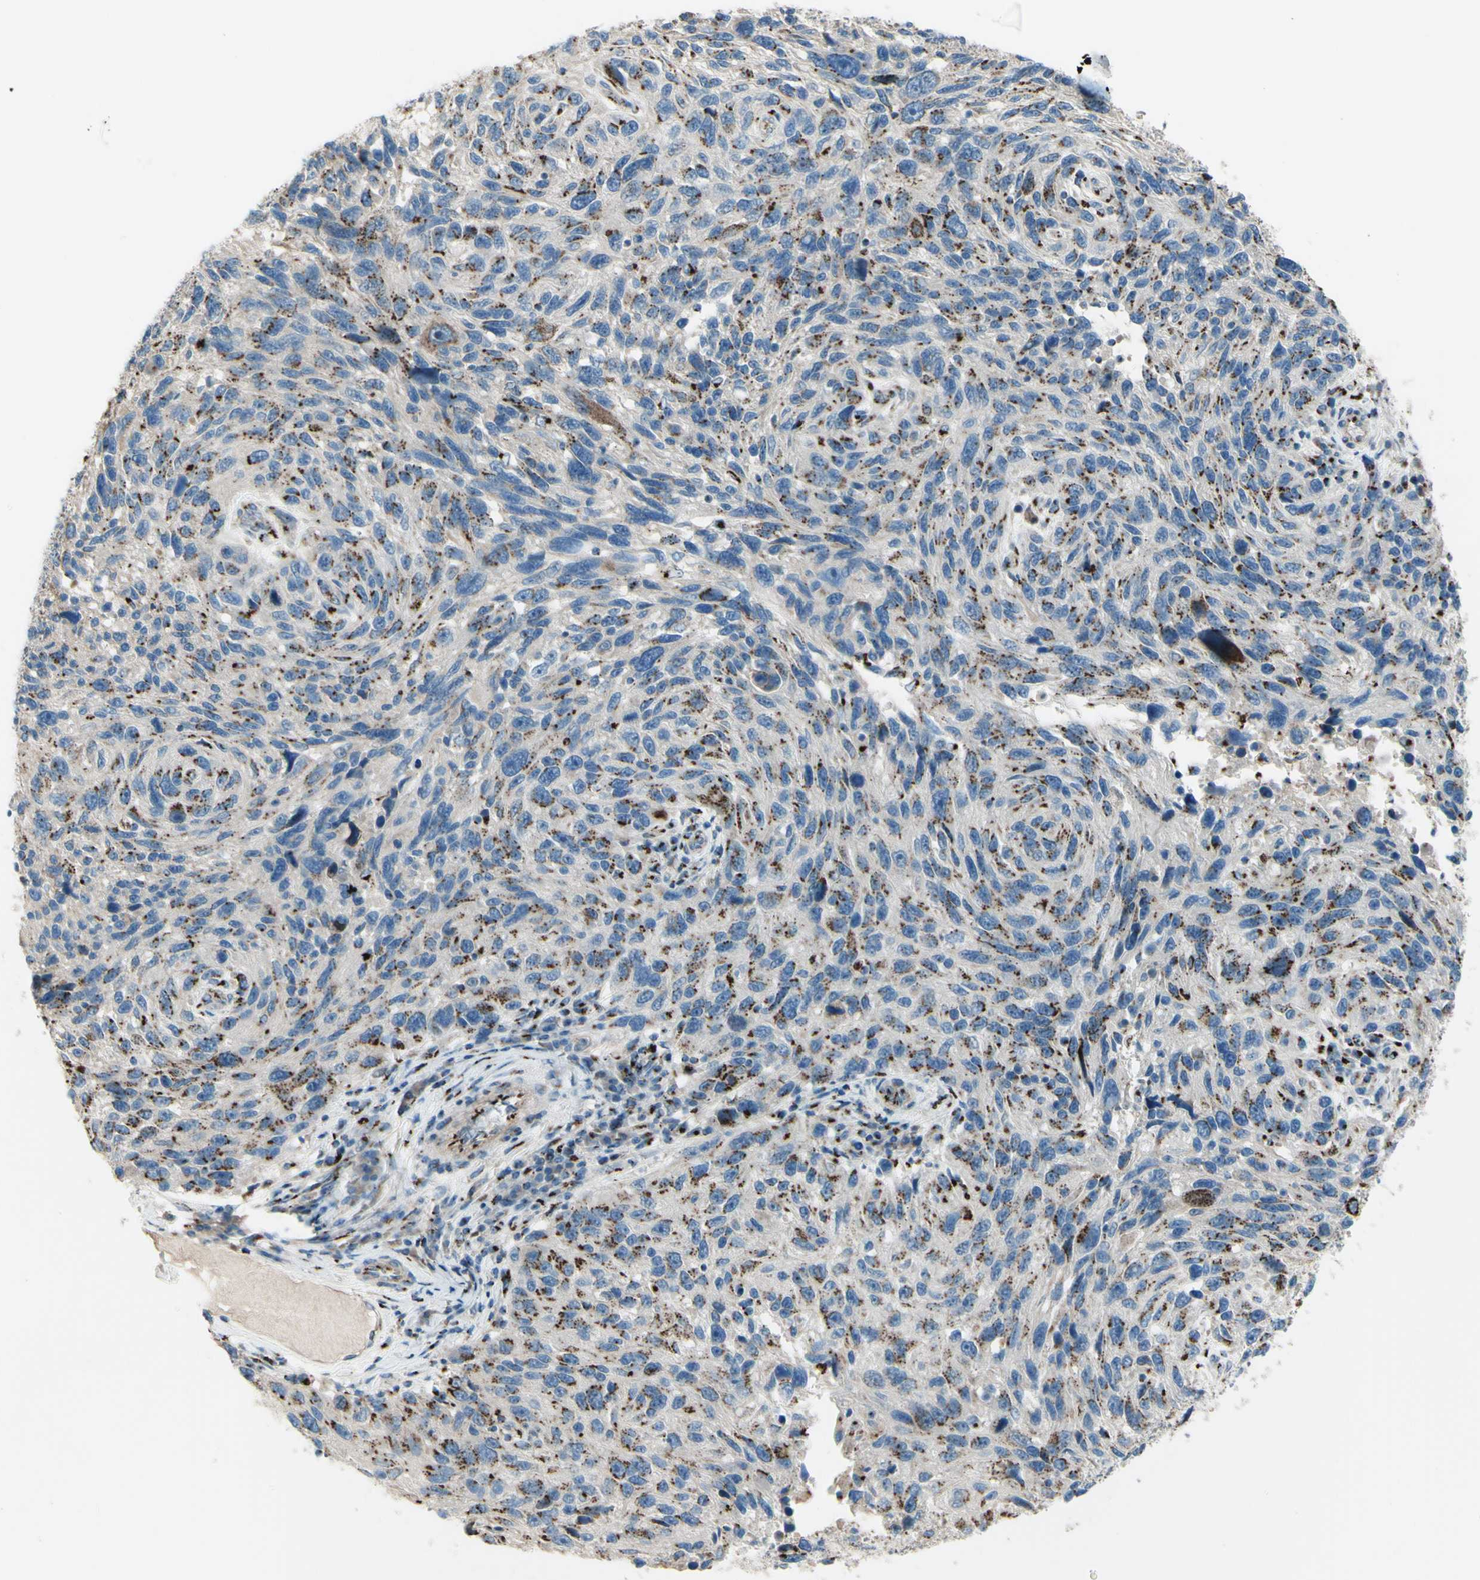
{"staining": {"intensity": "moderate", "quantity": "25%-75%", "location": "cytoplasmic/membranous"}, "tissue": "melanoma", "cell_type": "Tumor cells", "image_type": "cancer", "snomed": [{"axis": "morphology", "description": "Malignant melanoma, NOS"}, {"axis": "topography", "description": "Skin"}], "caption": "This is an image of immunohistochemistry staining of malignant melanoma, which shows moderate expression in the cytoplasmic/membranous of tumor cells.", "gene": "B4GALT1", "patient": {"sex": "male", "age": 53}}